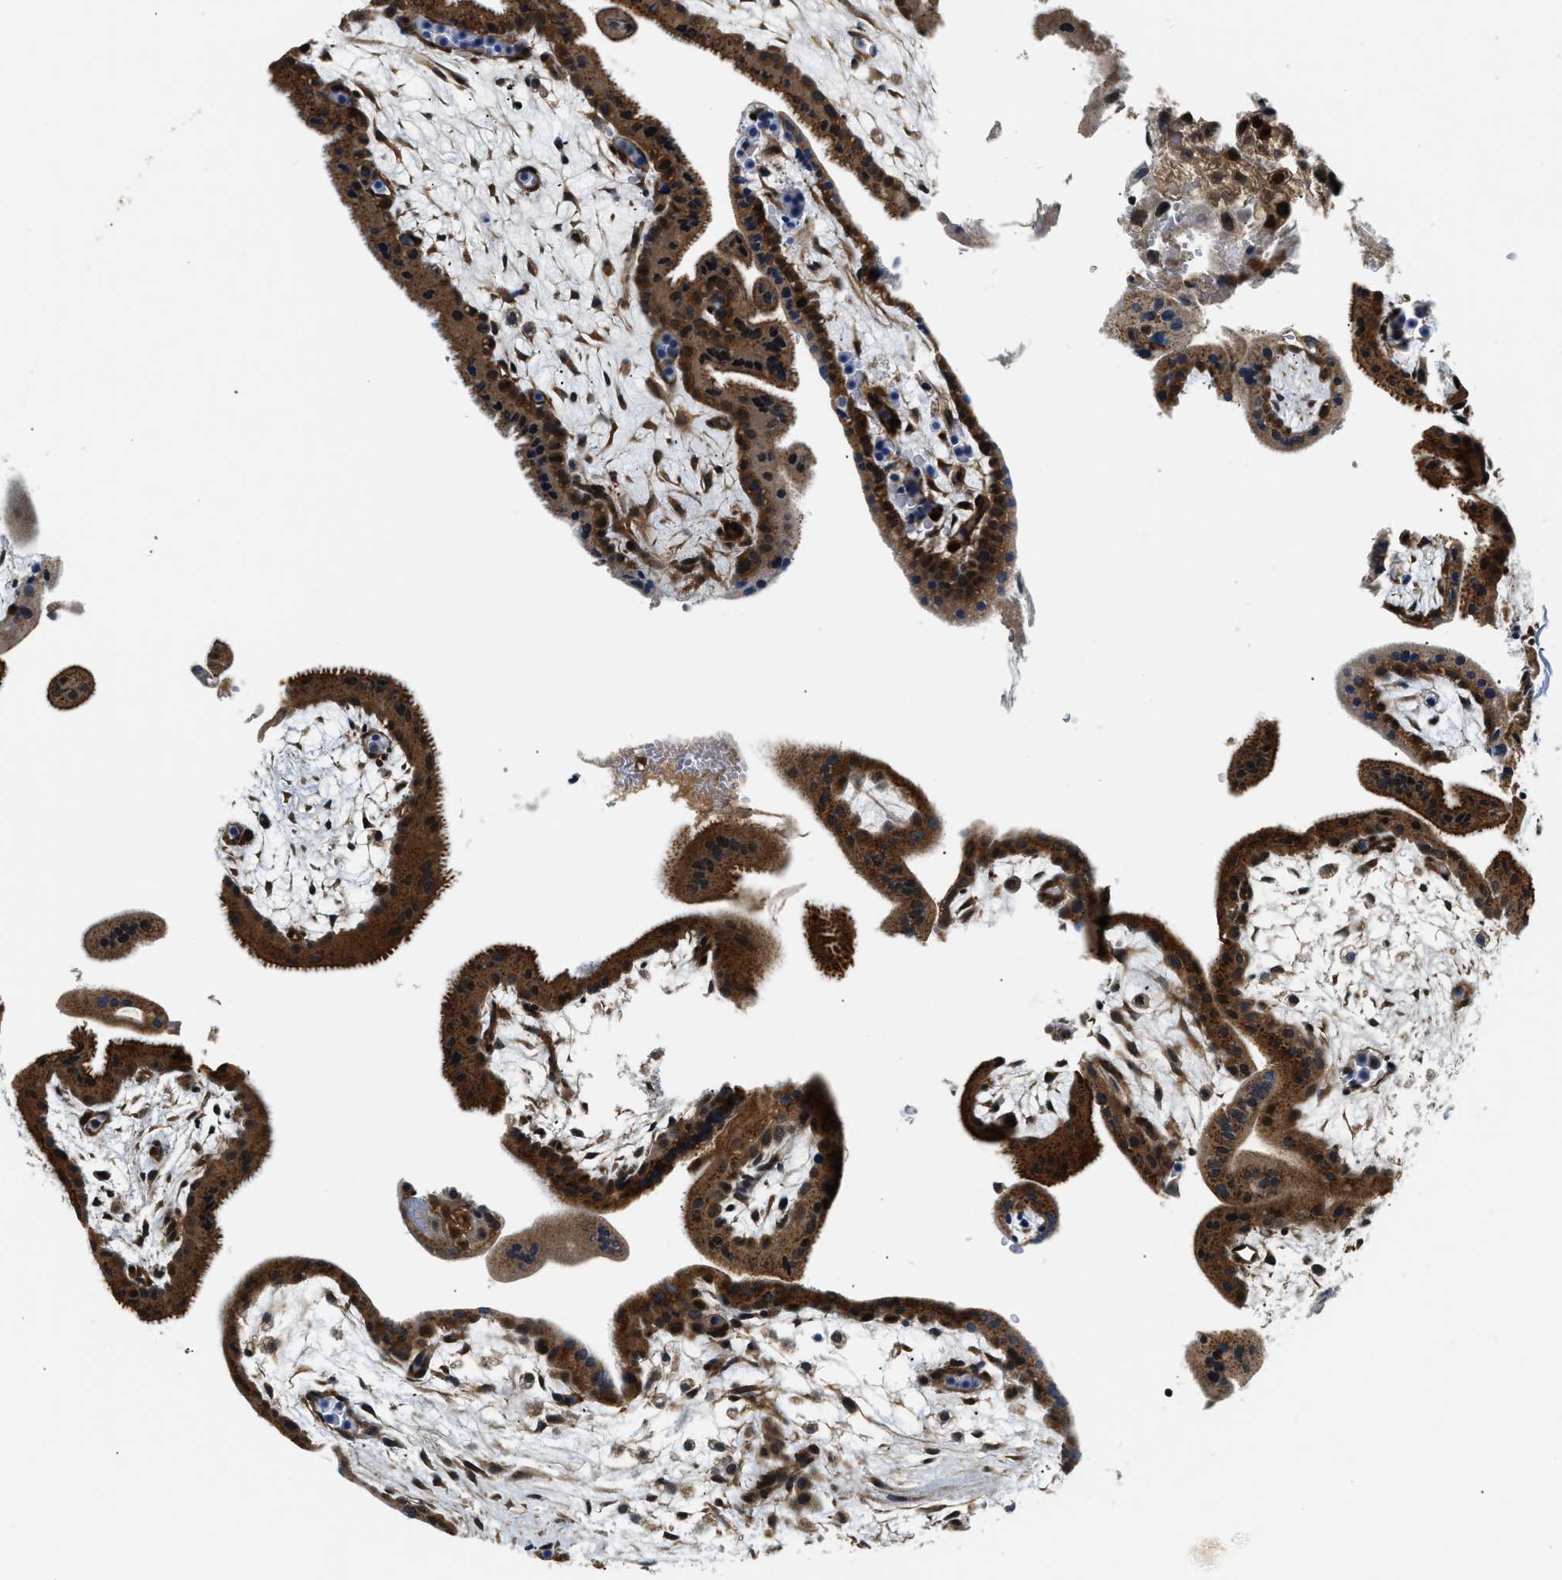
{"staining": {"intensity": "strong", "quantity": ">75%", "location": "cytoplasmic/membranous,nuclear"}, "tissue": "placenta", "cell_type": "Decidual cells", "image_type": "normal", "snomed": [{"axis": "morphology", "description": "Normal tissue, NOS"}, {"axis": "topography", "description": "Placenta"}], "caption": "Protein staining reveals strong cytoplasmic/membranous,nuclear positivity in approximately >75% of decidual cells in normal placenta.", "gene": "SMAD4", "patient": {"sex": "female", "age": 35}}